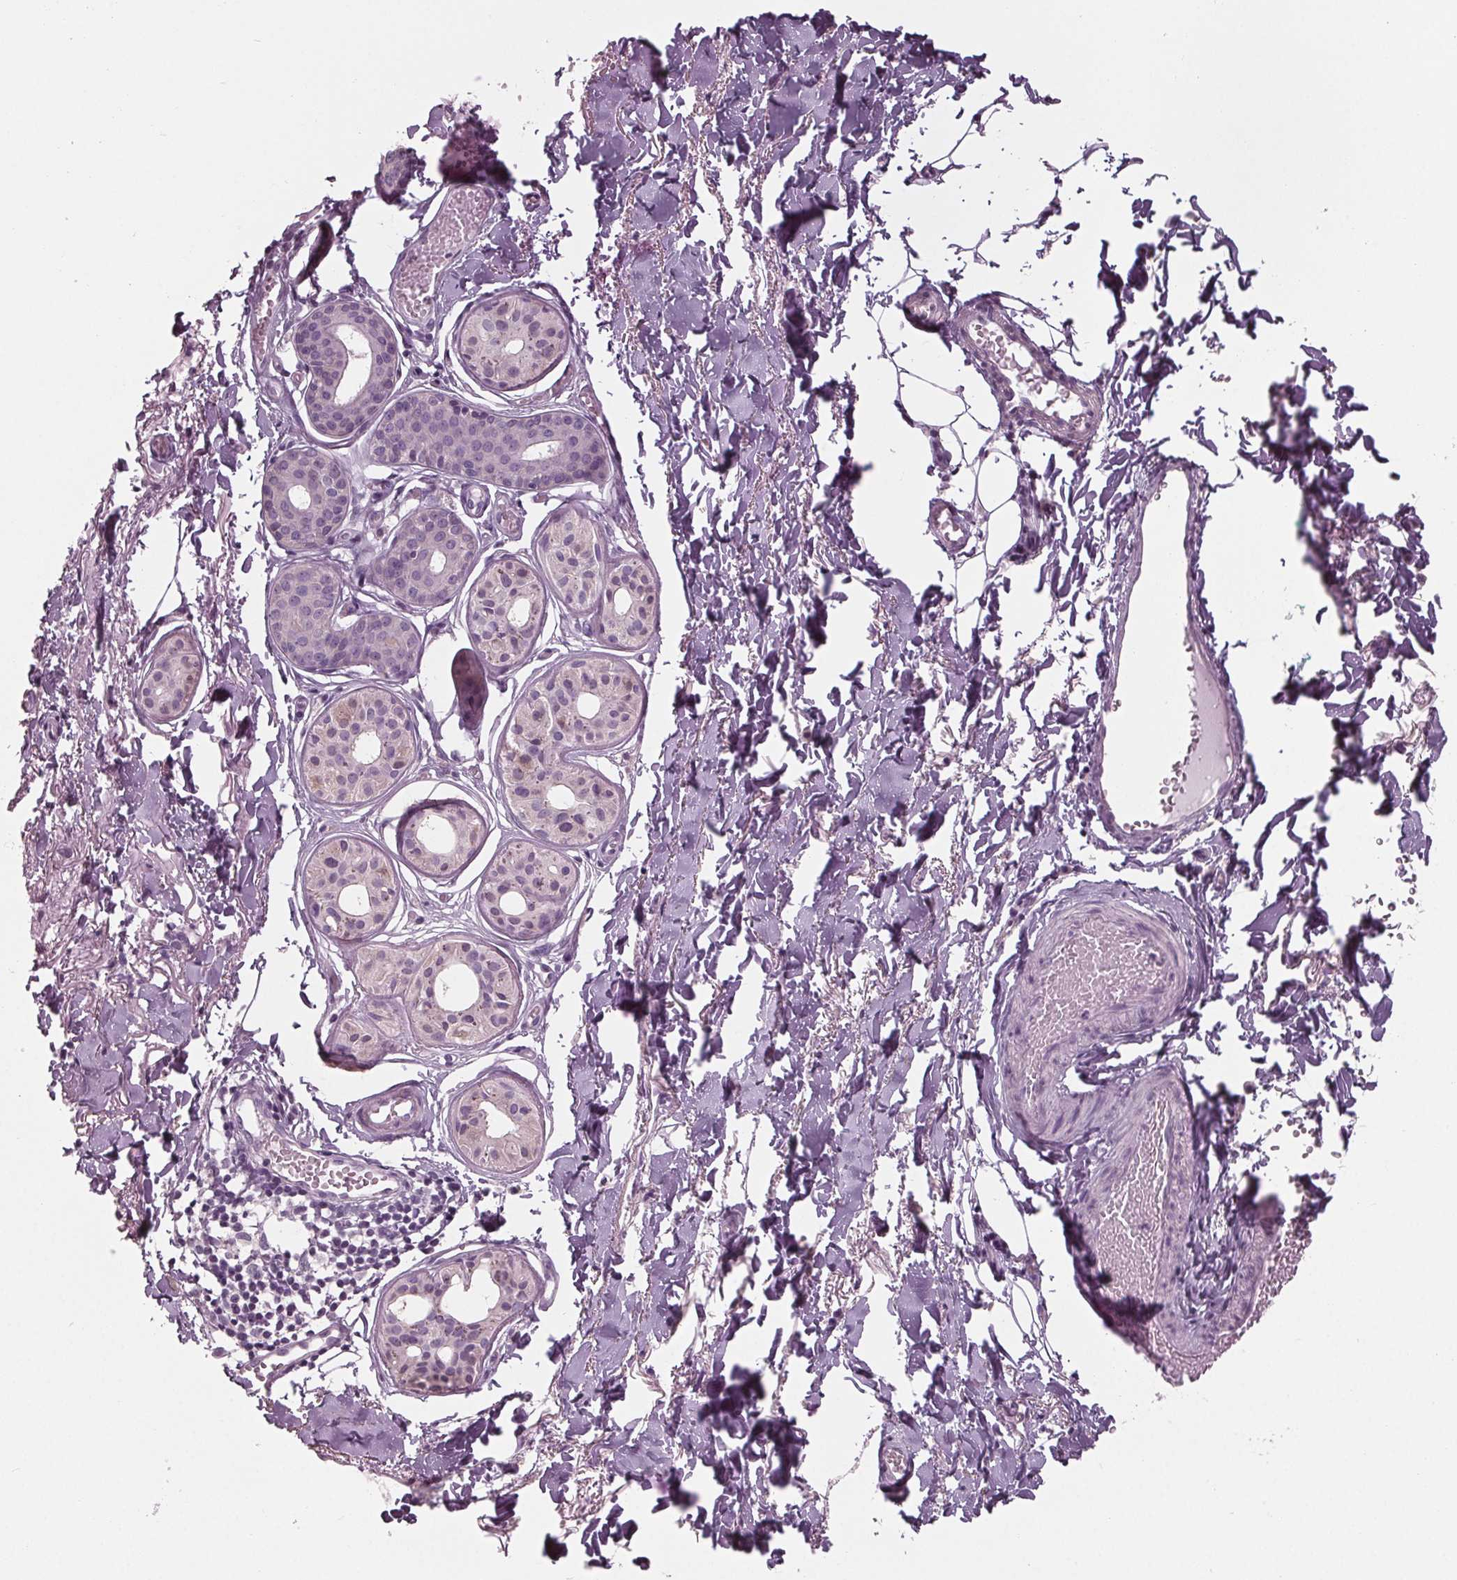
{"staining": {"intensity": "negative", "quantity": "none", "location": "none"}, "tissue": "skin cancer", "cell_type": "Tumor cells", "image_type": "cancer", "snomed": [{"axis": "morphology", "description": "Basal cell carcinoma"}, {"axis": "topography", "description": "Skin"}], "caption": "Tumor cells are negative for protein expression in human skin cancer. Nuclei are stained in blue.", "gene": "TNNC2", "patient": {"sex": "male", "age": 63}}